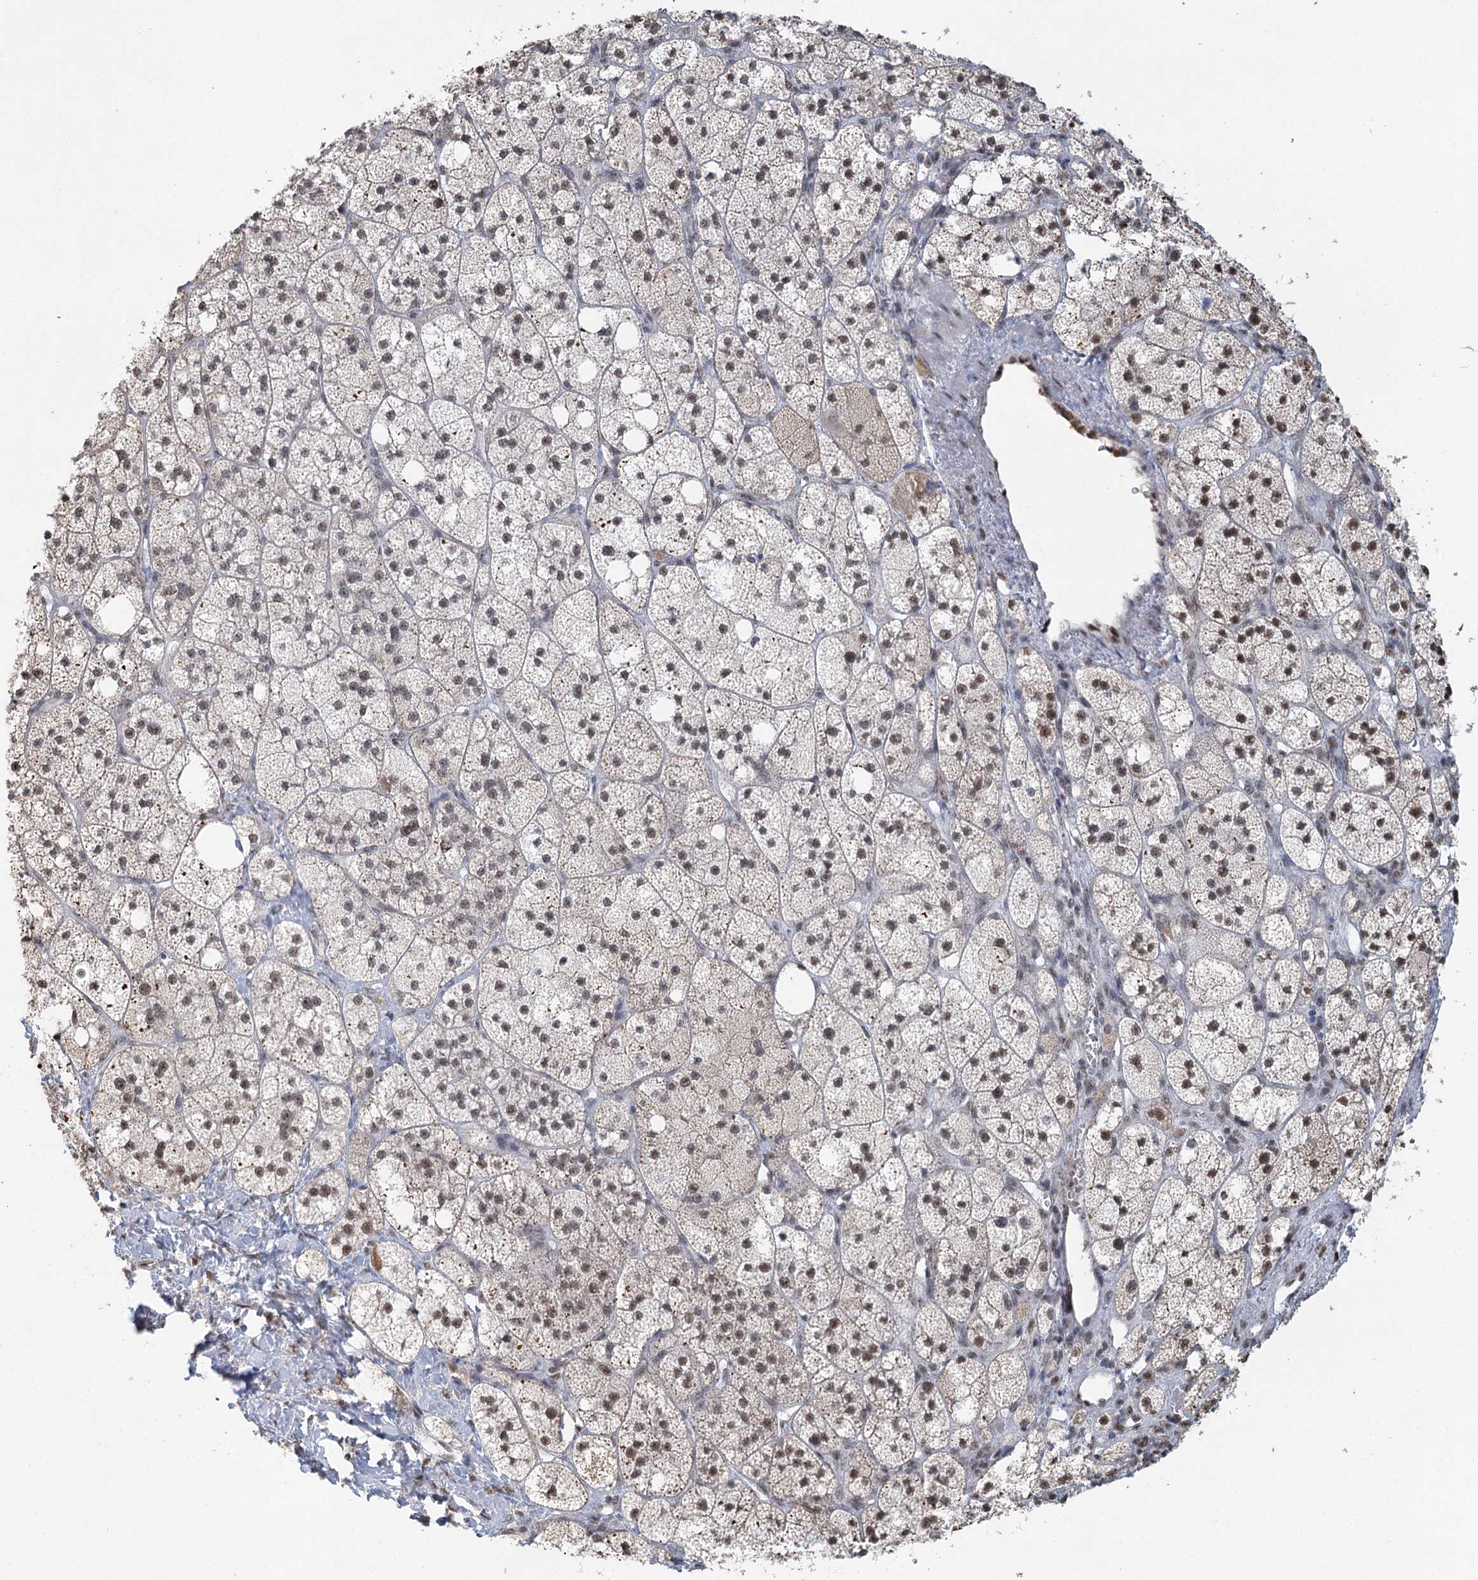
{"staining": {"intensity": "moderate", "quantity": ">75%", "location": "cytoplasmic/membranous,nuclear"}, "tissue": "adrenal gland", "cell_type": "Glandular cells", "image_type": "normal", "snomed": [{"axis": "morphology", "description": "Normal tissue, NOS"}, {"axis": "topography", "description": "Adrenal gland"}], "caption": "Protein expression analysis of unremarkable adrenal gland displays moderate cytoplasmic/membranous,nuclear staining in approximately >75% of glandular cells.", "gene": "GPALPP1", "patient": {"sex": "male", "age": 61}}